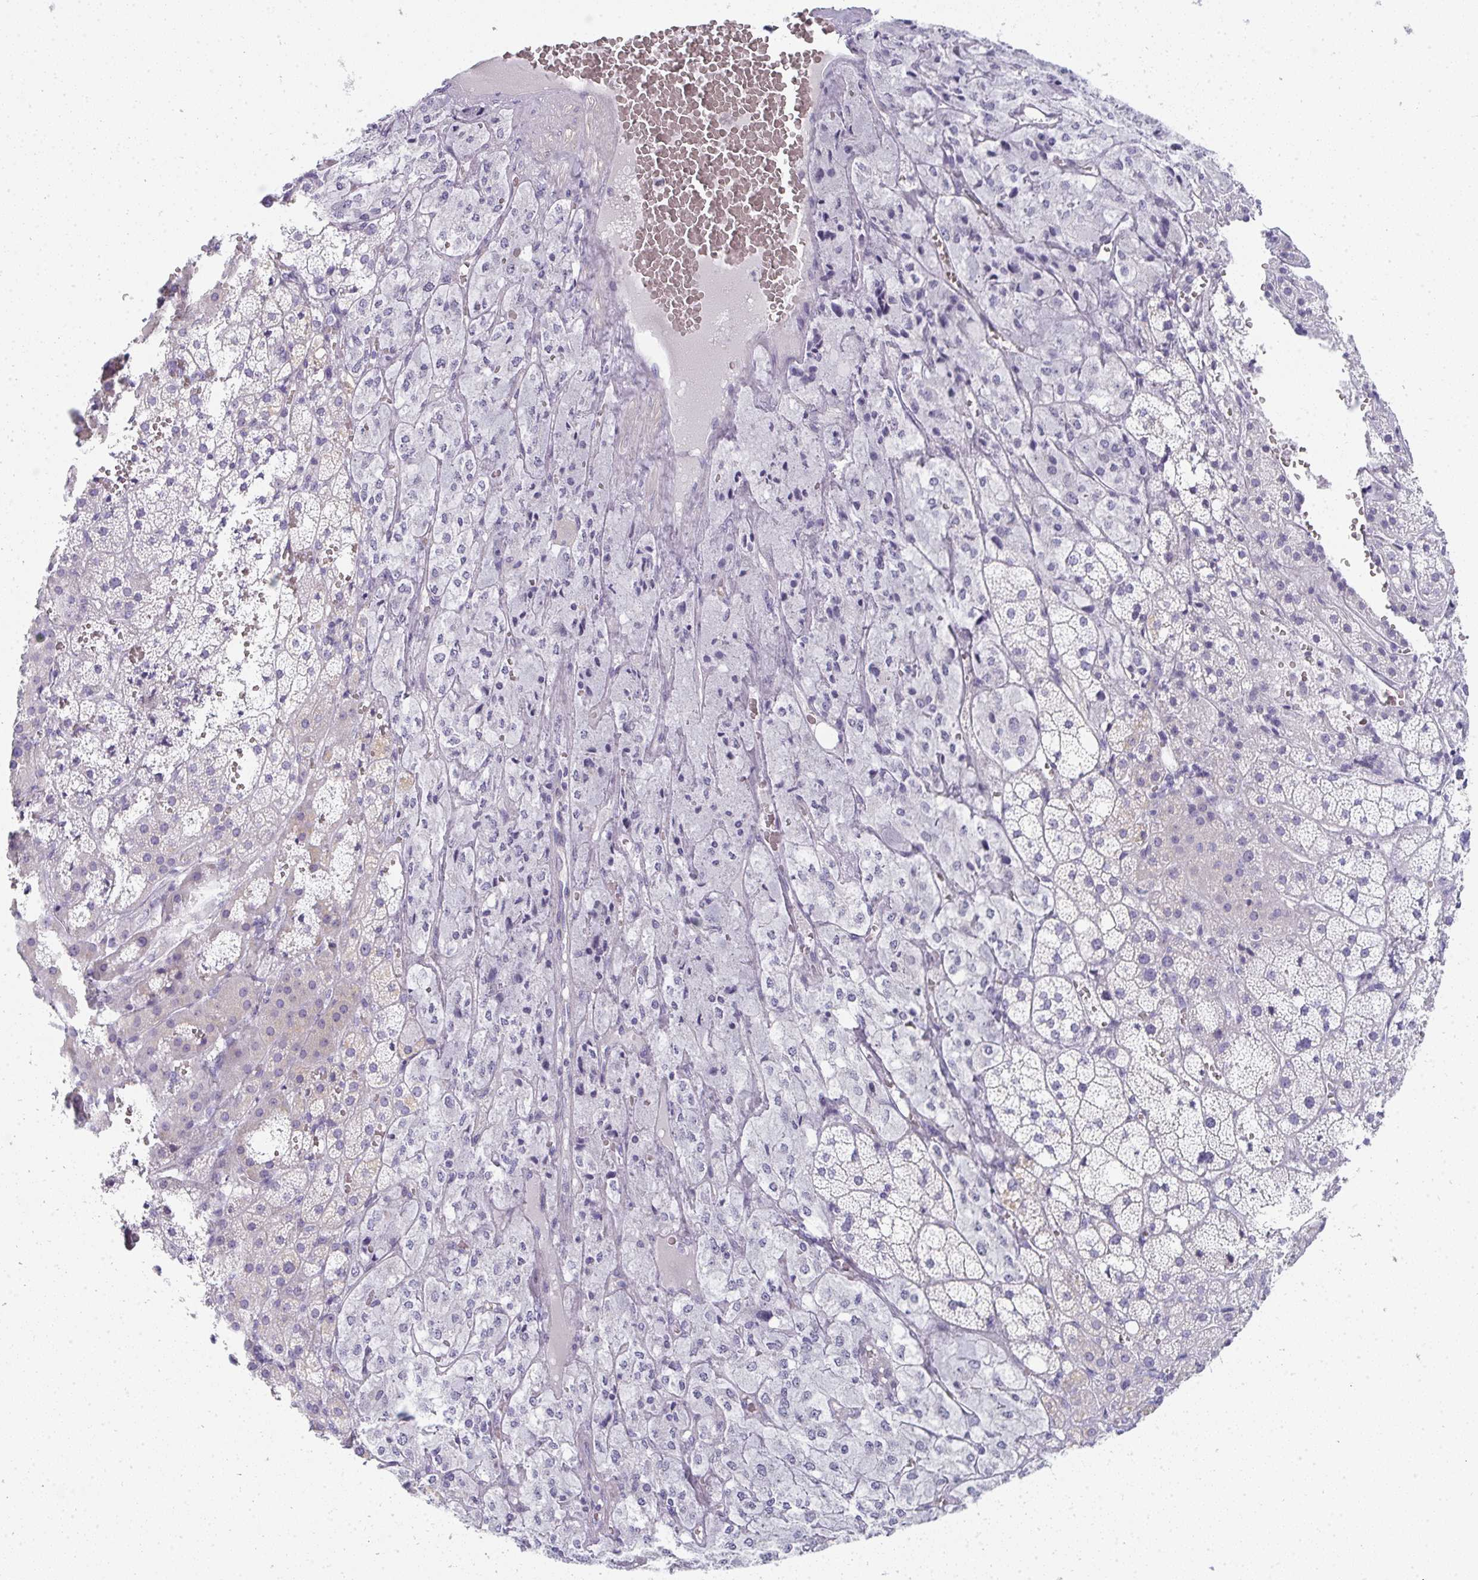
{"staining": {"intensity": "negative", "quantity": "none", "location": "none"}, "tissue": "adrenal gland", "cell_type": "Glandular cells", "image_type": "normal", "snomed": [{"axis": "morphology", "description": "Normal tissue, NOS"}, {"axis": "topography", "description": "Adrenal gland"}], "caption": "This is a image of IHC staining of unremarkable adrenal gland, which shows no staining in glandular cells.", "gene": "PRND", "patient": {"sex": "male", "age": 53}}